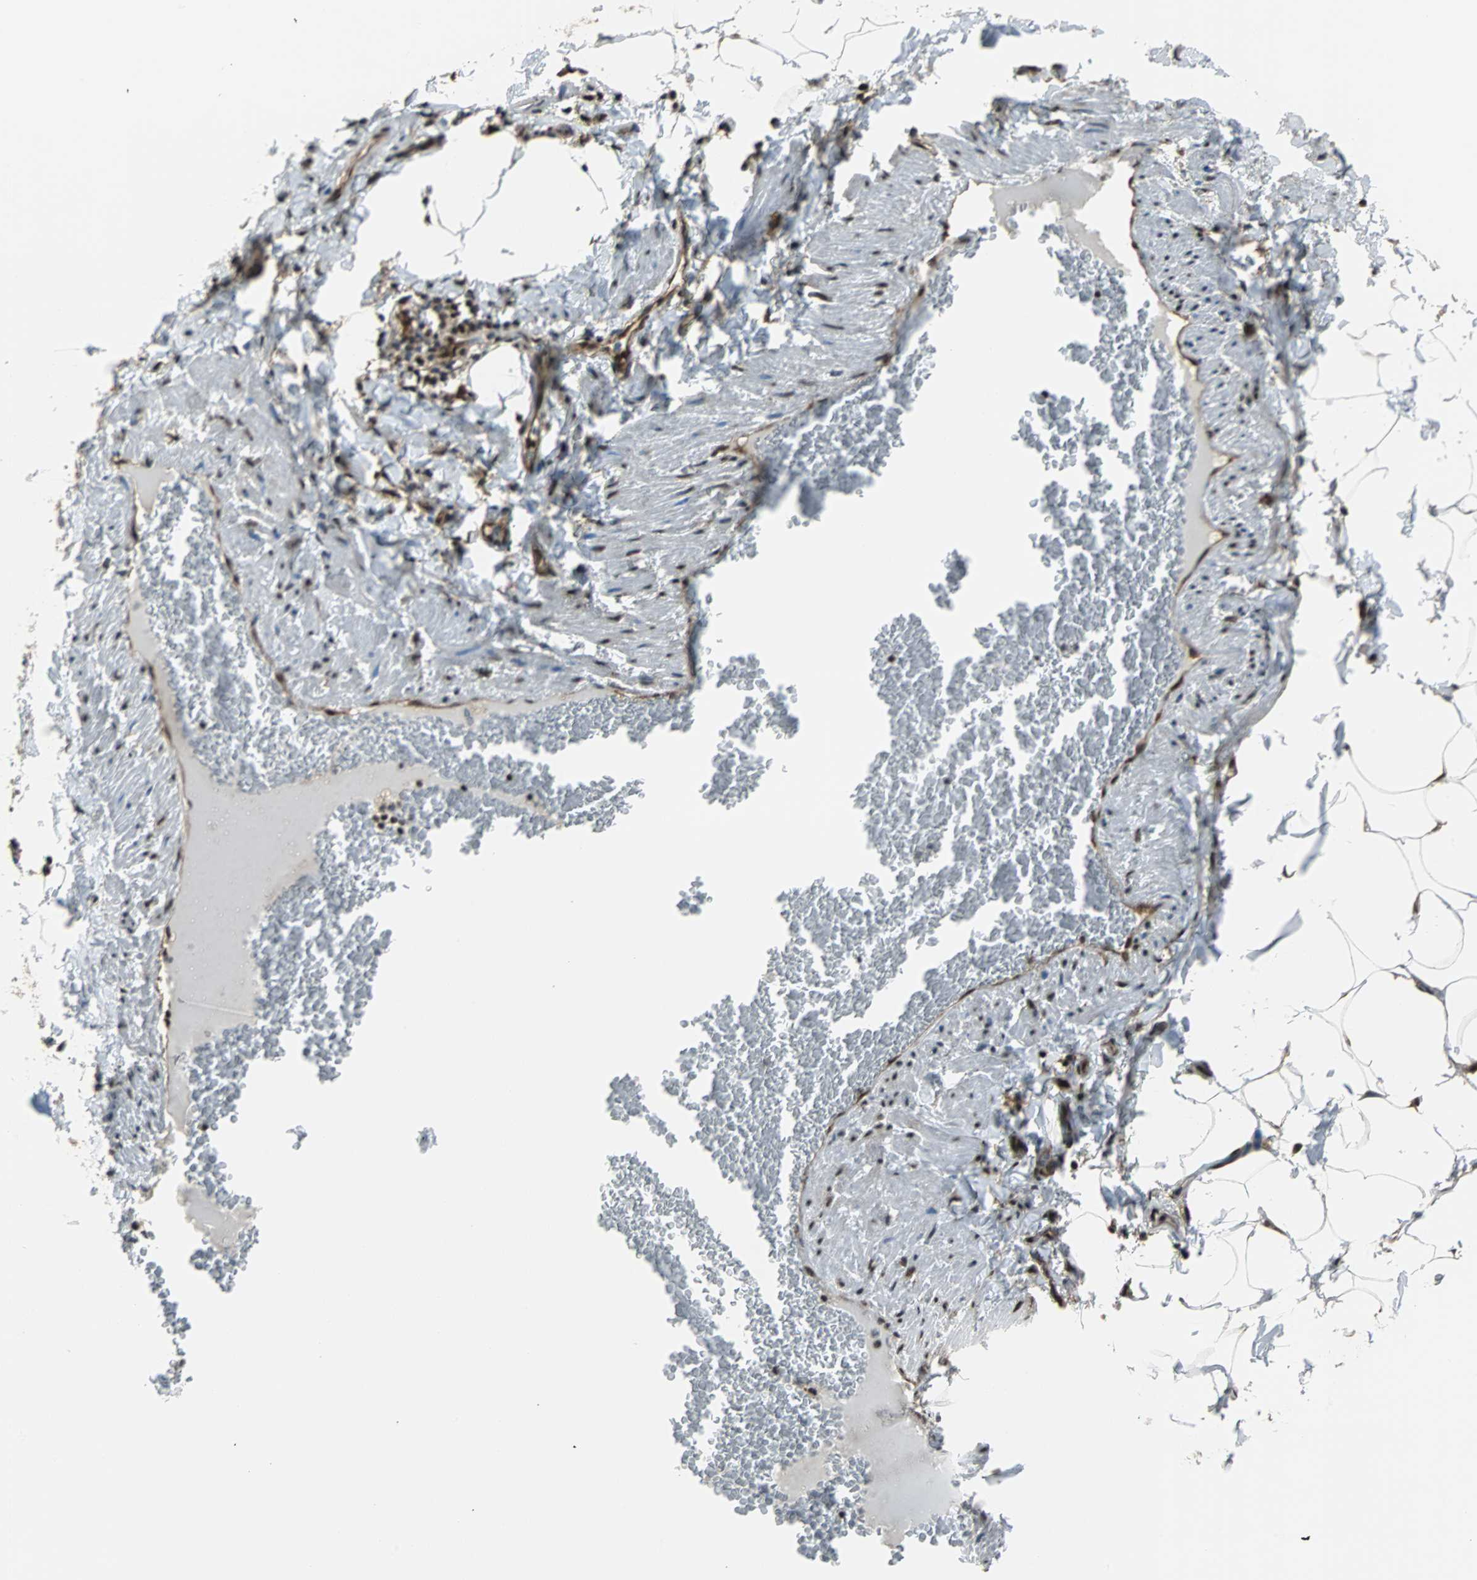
{"staining": {"intensity": "strong", "quantity": ">75%", "location": "cytoplasmic/membranous,nuclear"}, "tissue": "adipose tissue", "cell_type": "Adipocytes", "image_type": "normal", "snomed": [{"axis": "morphology", "description": "Normal tissue, NOS"}, {"axis": "topography", "description": "Vascular tissue"}], "caption": "A micrograph showing strong cytoplasmic/membranous,nuclear expression in approximately >75% of adipocytes in normal adipose tissue, as visualized by brown immunohistochemical staining.", "gene": "VCP", "patient": {"sex": "male", "age": 41}}